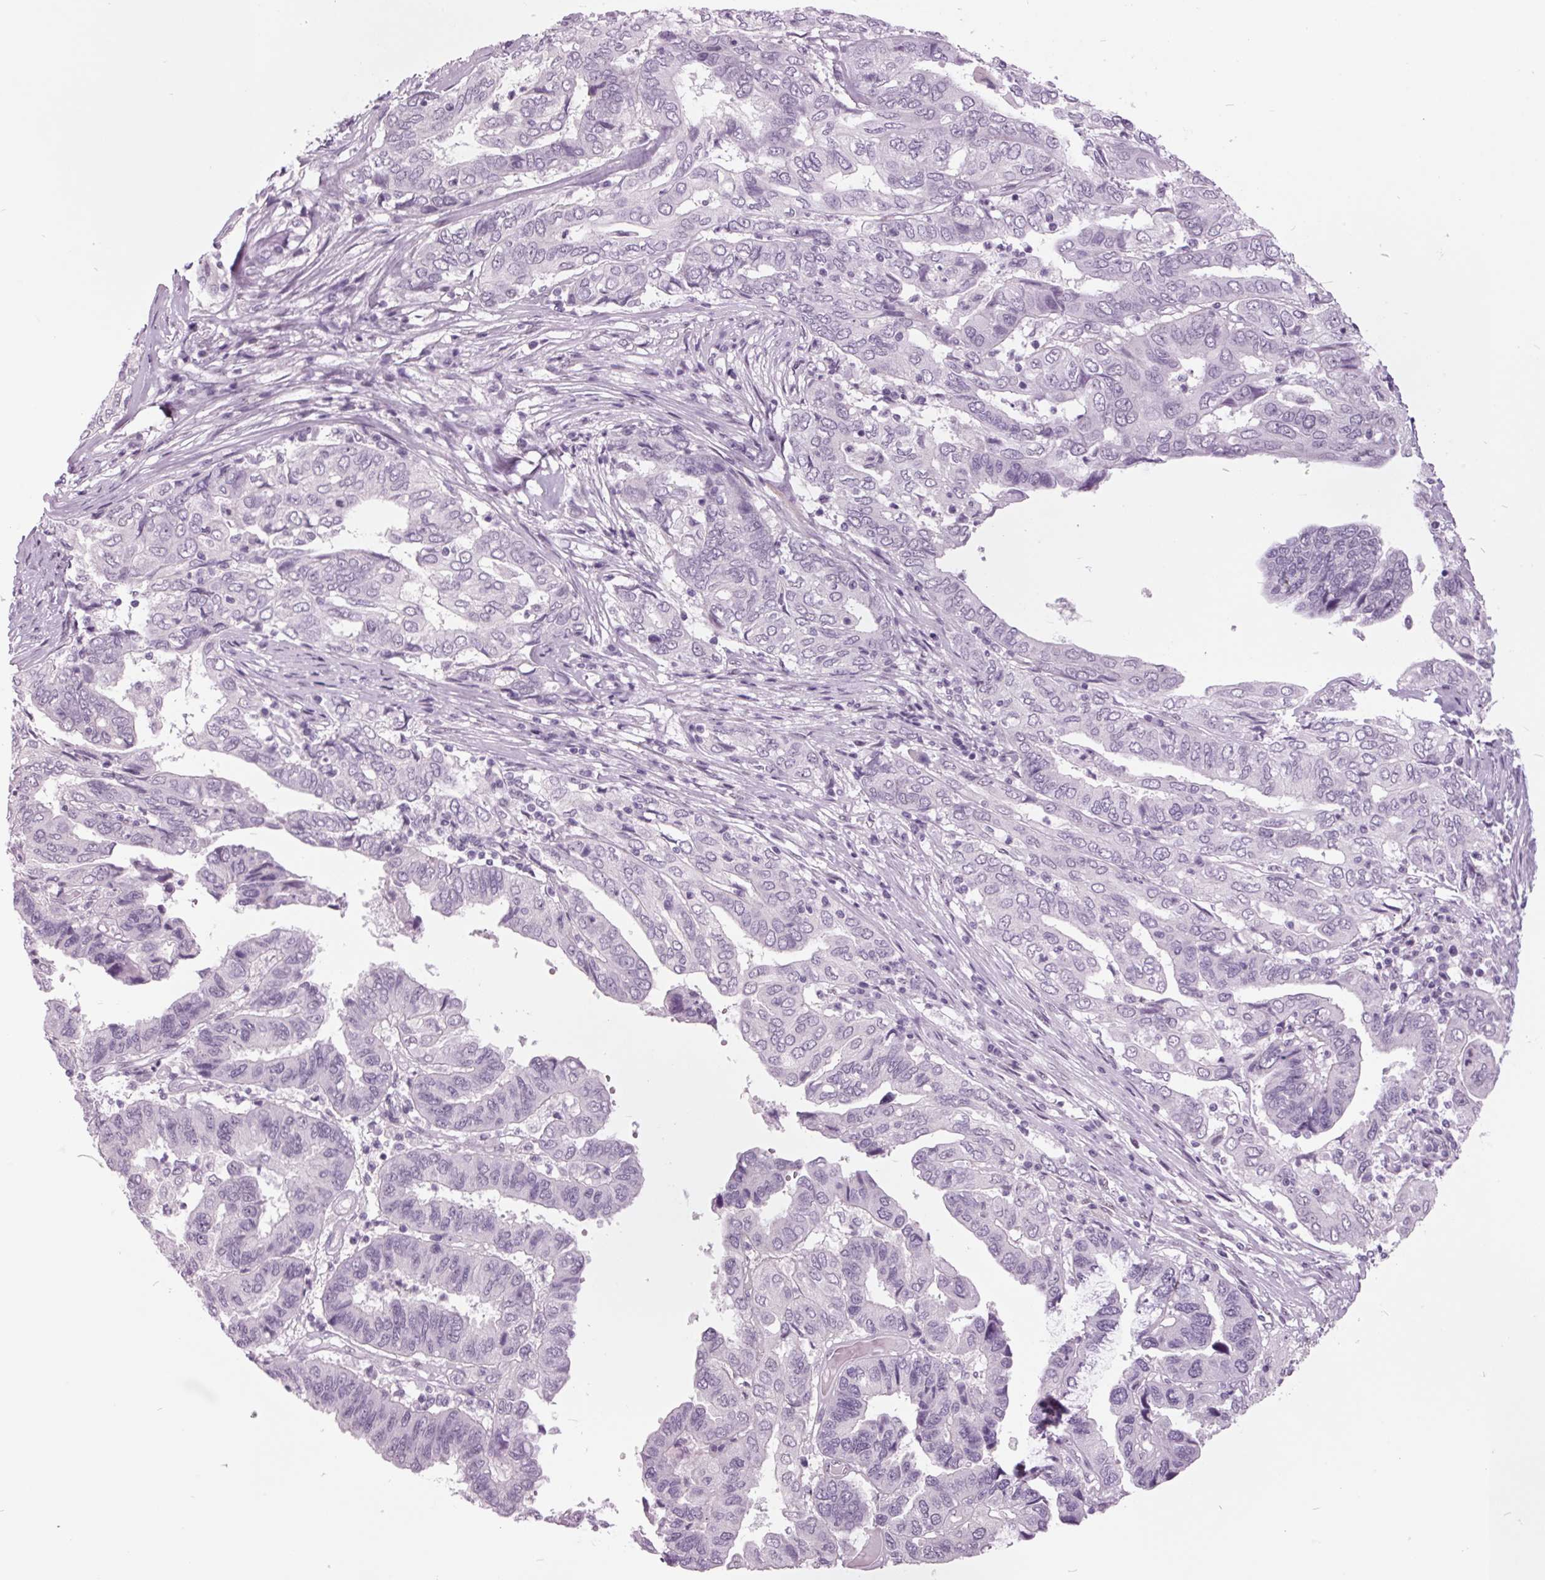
{"staining": {"intensity": "negative", "quantity": "none", "location": "none"}, "tissue": "ovarian cancer", "cell_type": "Tumor cells", "image_type": "cancer", "snomed": [{"axis": "morphology", "description": "Cystadenocarcinoma, serous, NOS"}, {"axis": "topography", "description": "Ovary"}], "caption": "An image of human ovarian cancer (serous cystadenocarcinoma) is negative for staining in tumor cells. (Brightfield microscopy of DAB IHC at high magnification).", "gene": "ODAD2", "patient": {"sex": "female", "age": 79}}